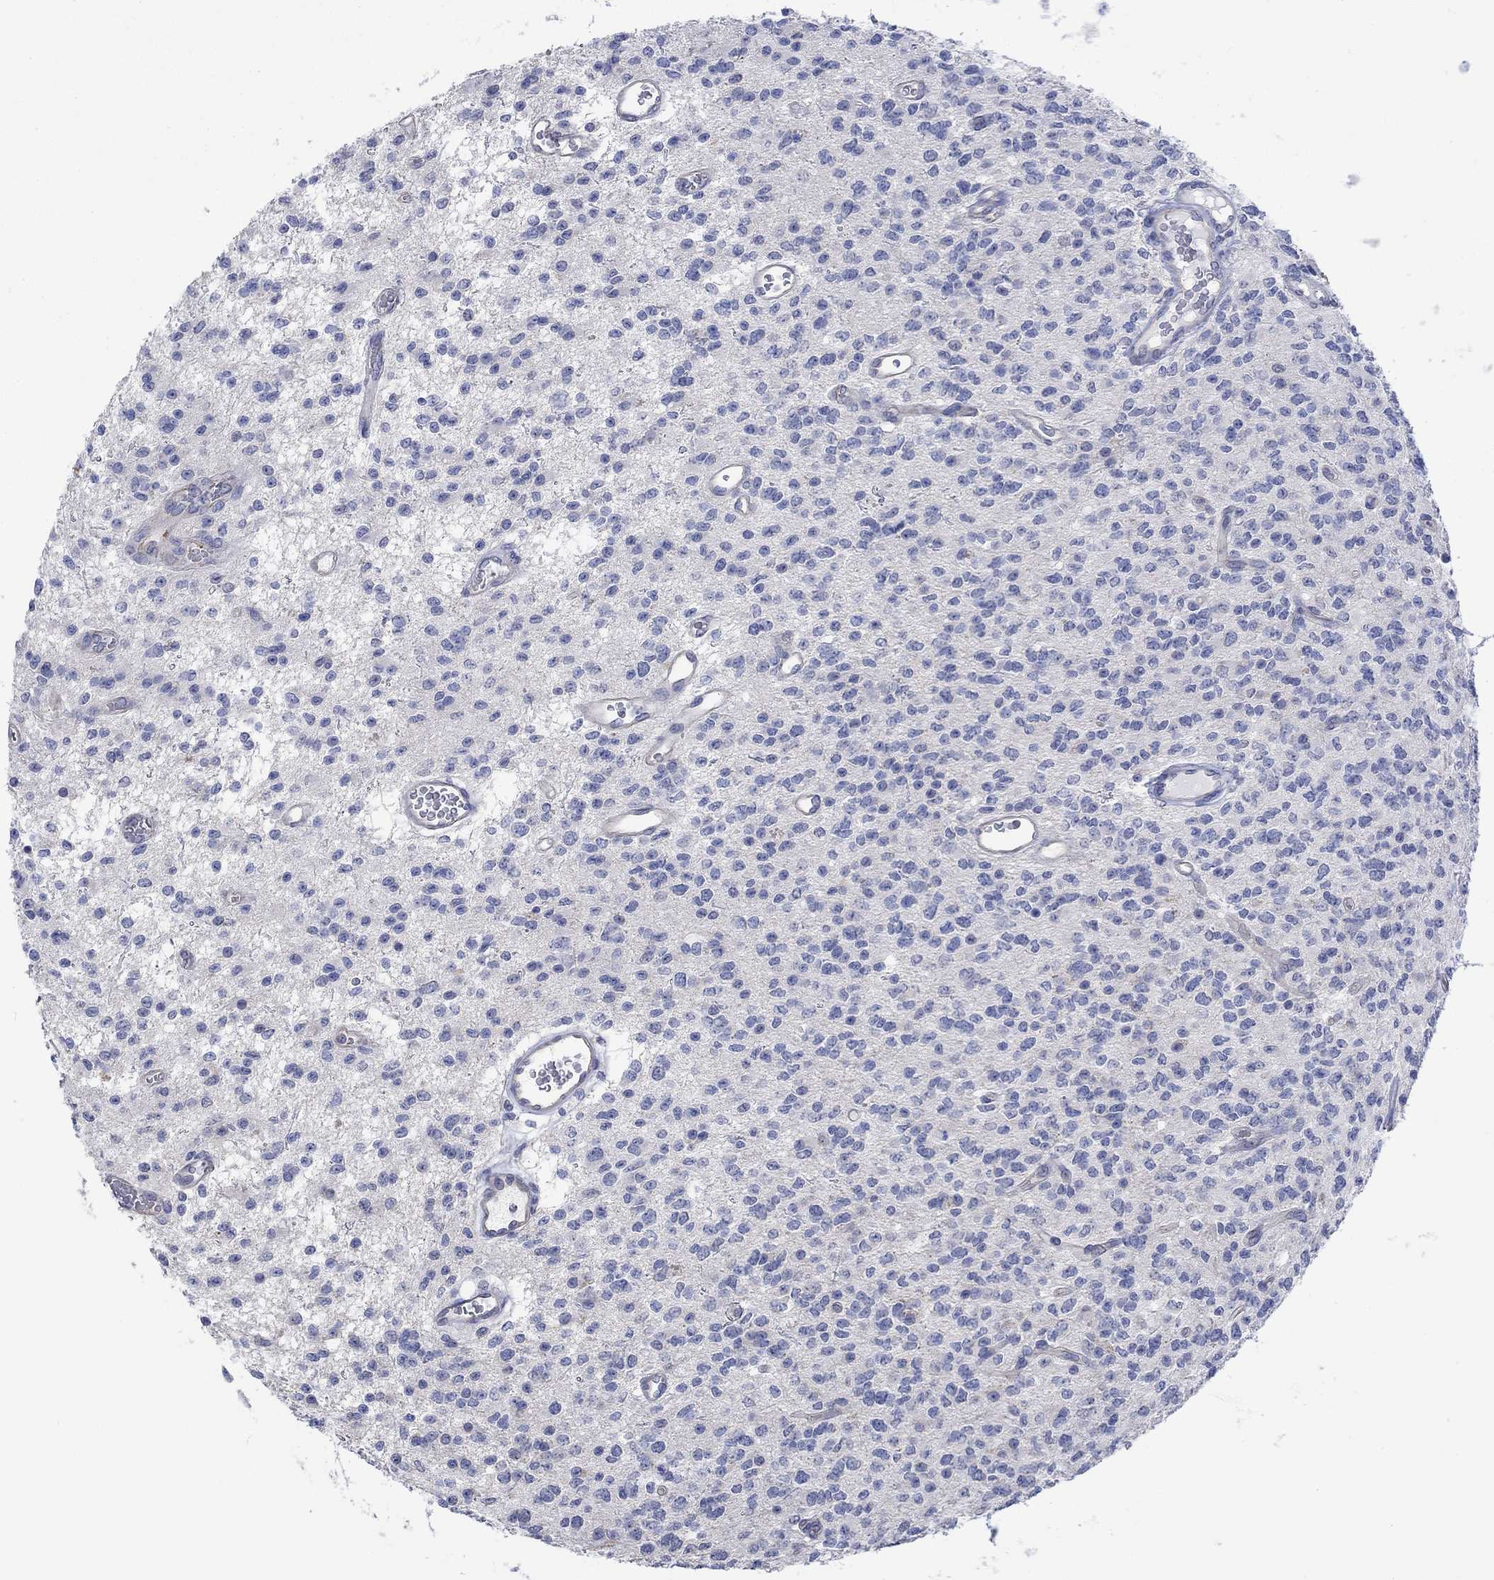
{"staining": {"intensity": "negative", "quantity": "none", "location": "none"}, "tissue": "glioma", "cell_type": "Tumor cells", "image_type": "cancer", "snomed": [{"axis": "morphology", "description": "Glioma, malignant, Low grade"}, {"axis": "topography", "description": "Brain"}], "caption": "High power microscopy histopathology image of an immunohistochemistry histopathology image of malignant low-grade glioma, revealing no significant staining in tumor cells.", "gene": "AGRP", "patient": {"sex": "female", "age": 45}}